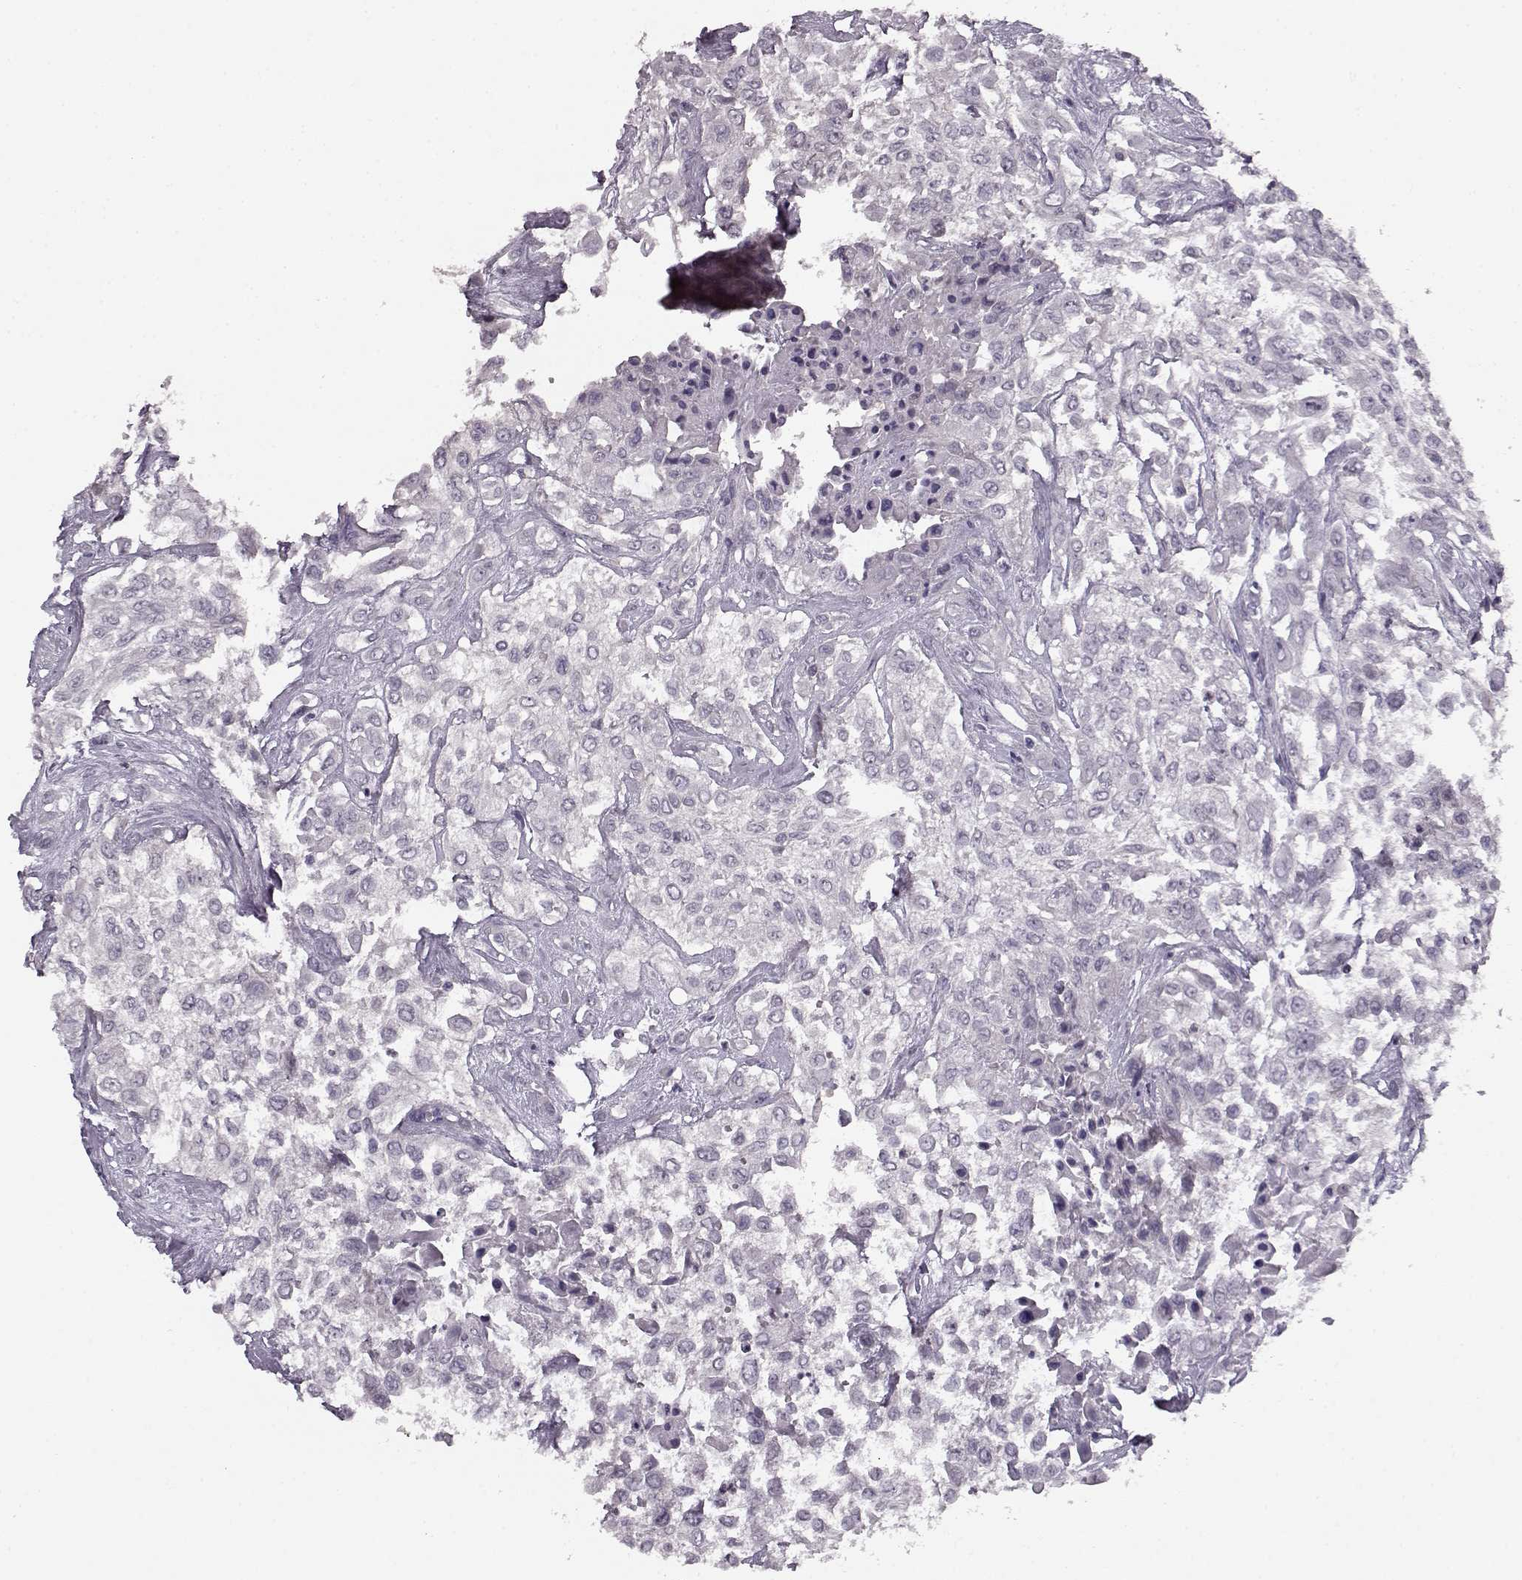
{"staining": {"intensity": "negative", "quantity": "none", "location": "none"}, "tissue": "urothelial cancer", "cell_type": "Tumor cells", "image_type": "cancer", "snomed": [{"axis": "morphology", "description": "Urothelial carcinoma, High grade"}, {"axis": "topography", "description": "Urinary bladder"}], "caption": "Immunohistochemical staining of human urothelial cancer reveals no significant expression in tumor cells. (Immunohistochemistry, brightfield microscopy, high magnification).", "gene": "RP1L1", "patient": {"sex": "male", "age": 57}}